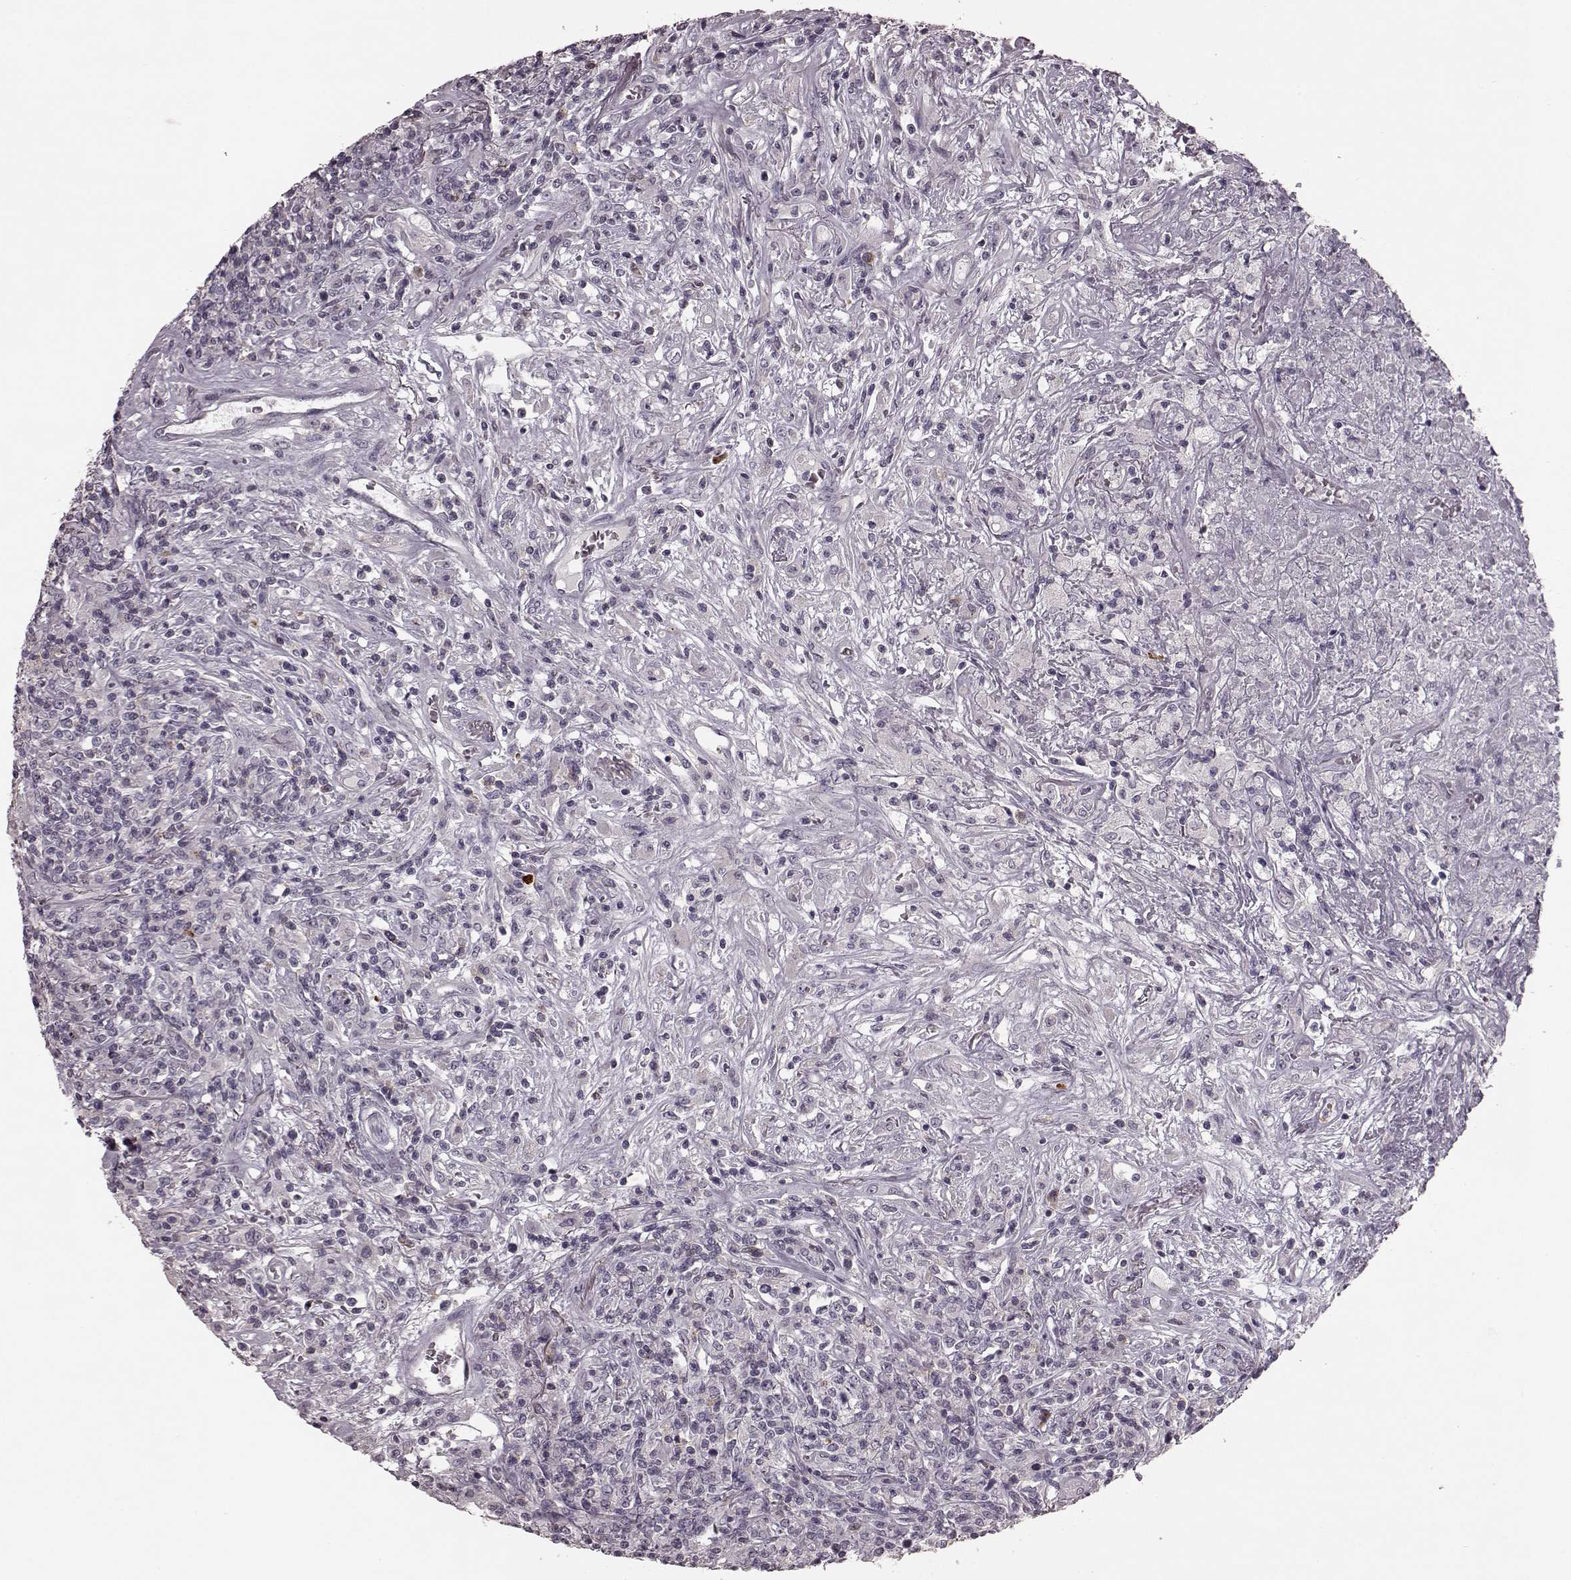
{"staining": {"intensity": "negative", "quantity": "none", "location": "none"}, "tissue": "lymphoma", "cell_type": "Tumor cells", "image_type": "cancer", "snomed": [{"axis": "morphology", "description": "Malignant lymphoma, non-Hodgkin's type, High grade"}, {"axis": "topography", "description": "Lung"}], "caption": "The immunohistochemistry (IHC) histopathology image has no significant expression in tumor cells of lymphoma tissue.", "gene": "CD28", "patient": {"sex": "male", "age": 79}}